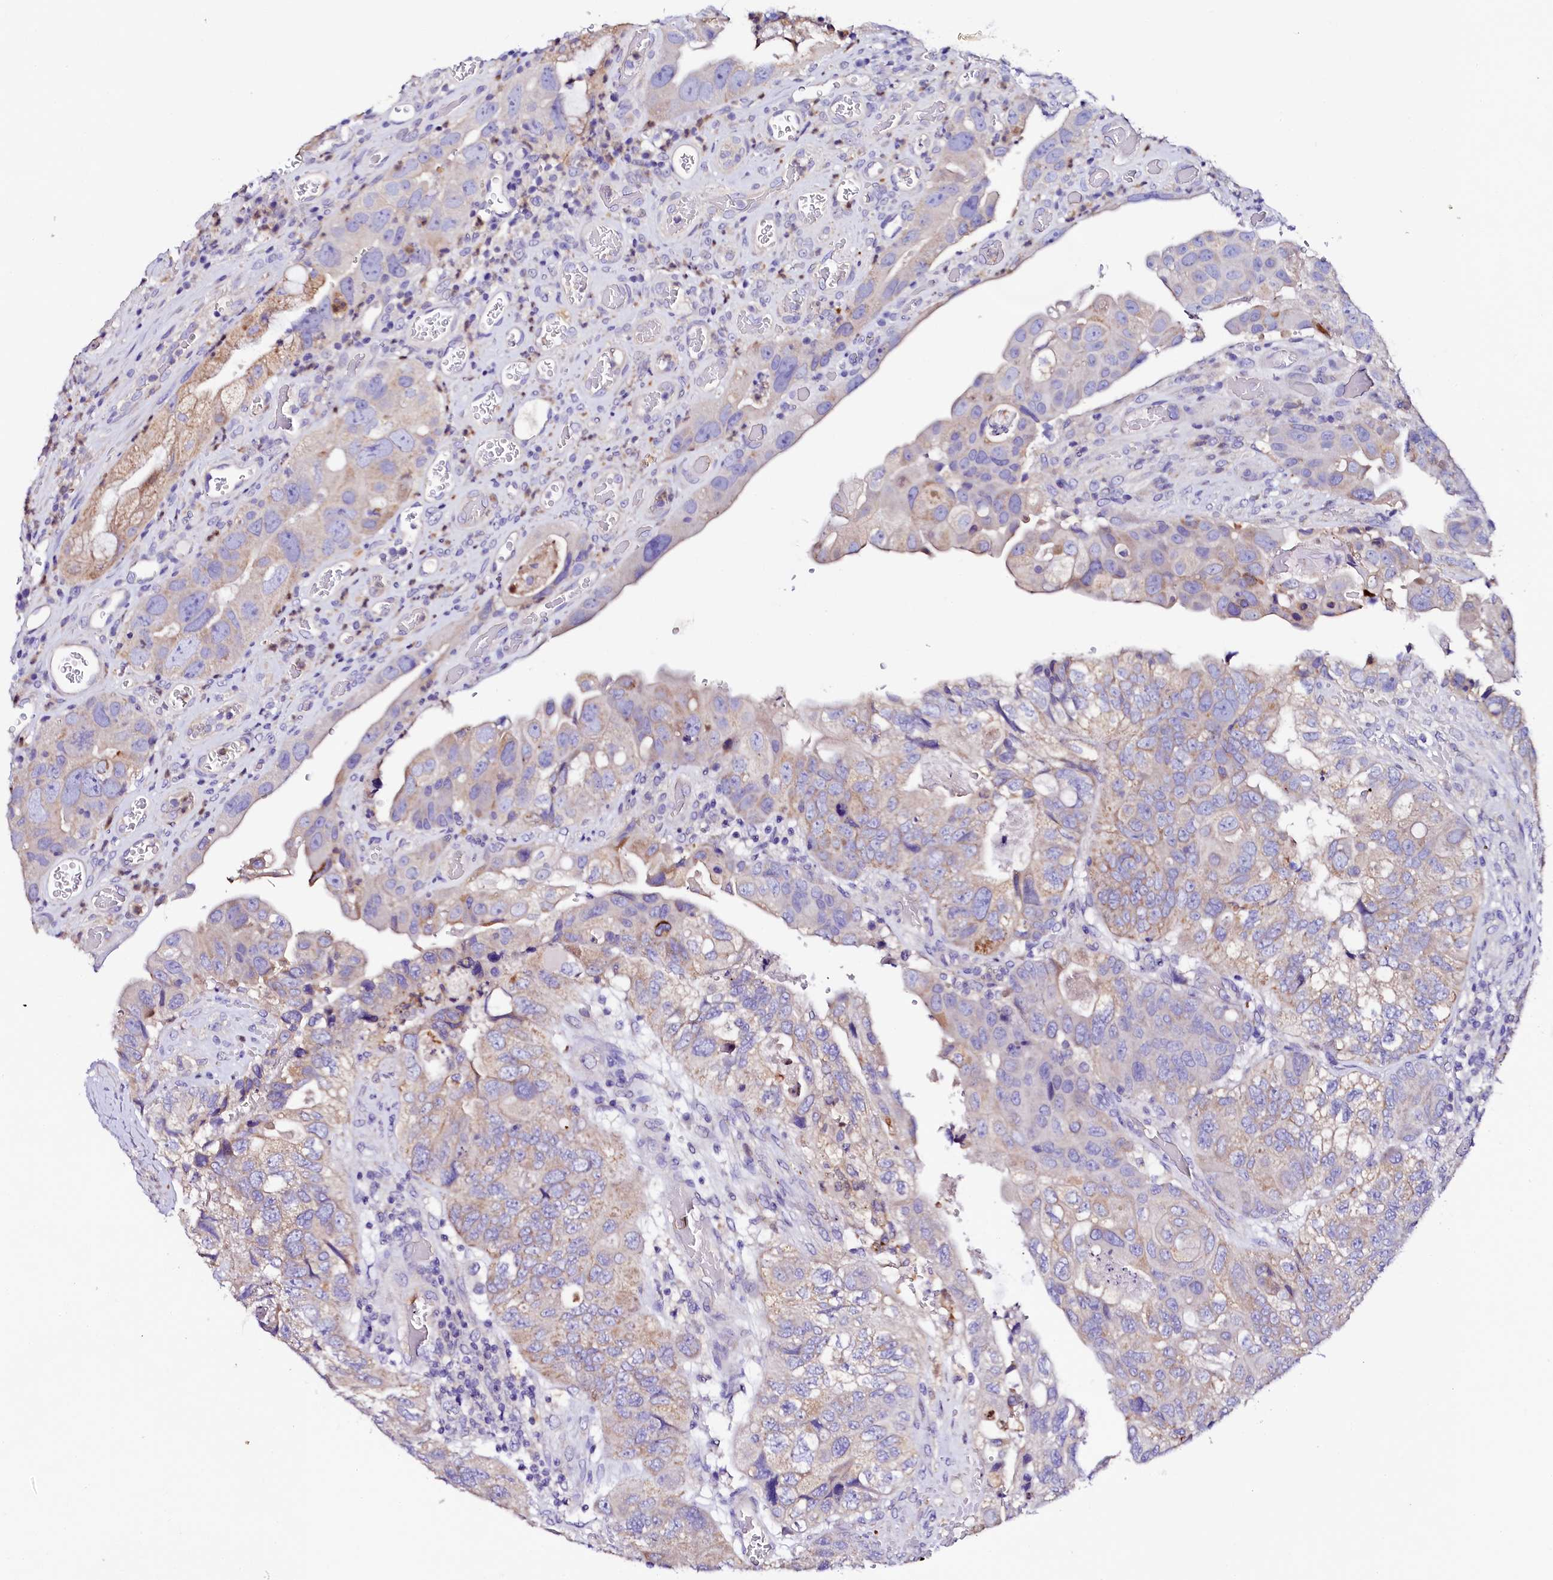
{"staining": {"intensity": "negative", "quantity": "none", "location": "none"}, "tissue": "colorectal cancer", "cell_type": "Tumor cells", "image_type": "cancer", "snomed": [{"axis": "morphology", "description": "Adenocarcinoma, NOS"}, {"axis": "topography", "description": "Rectum"}], "caption": "Immunohistochemical staining of human adenocarcinoma (colorectal) demonstrates no significant expression in tumor cells.", "gene": "NAA16", "patient": {"sex": "male", "age": 63}}